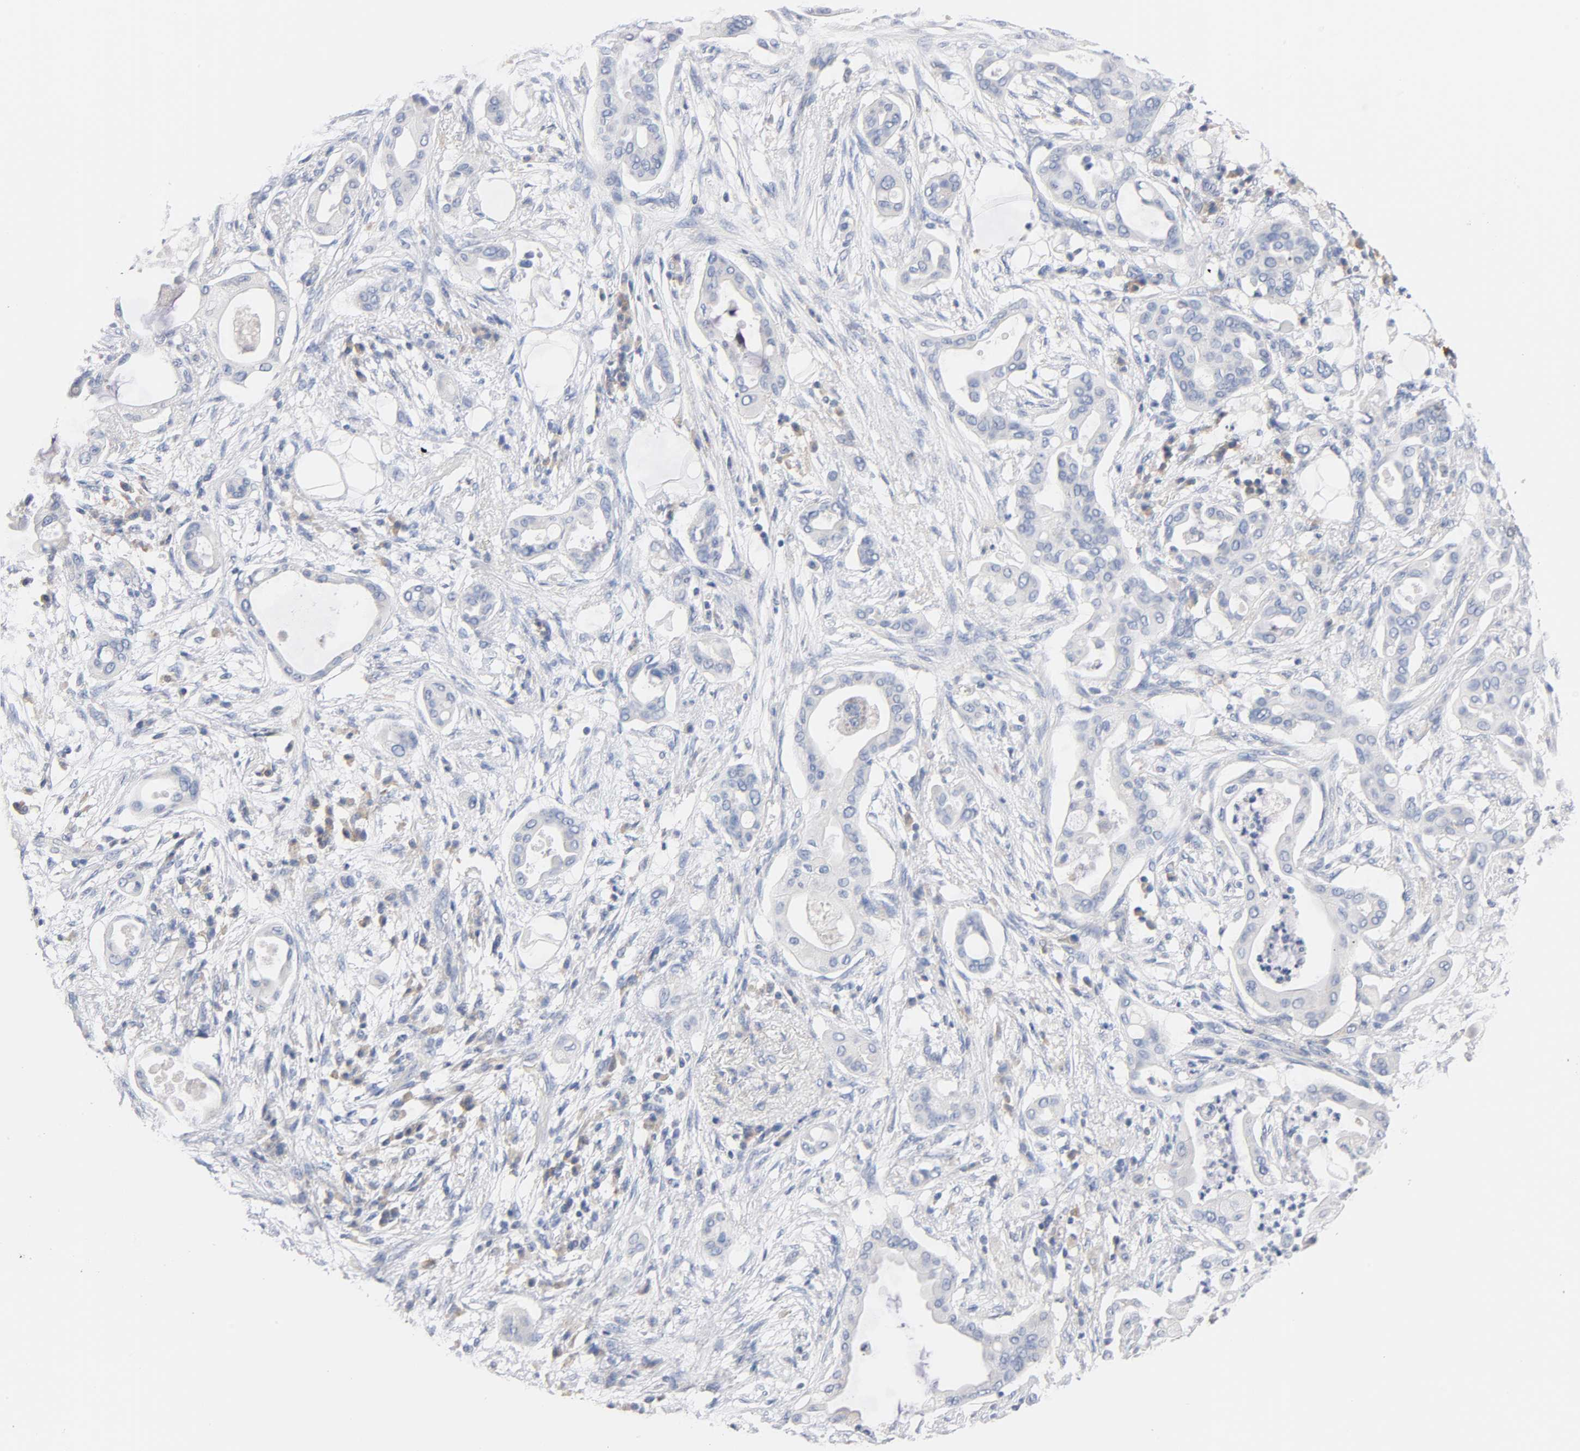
{"staining": {"intensity": "negative", "quantity": "none", "location": "none"}, "tissue": "pancreatic cancer", "cell_type": "Tumor cells", "image_type": "cancer", "snomed": [{"axis": "morphology", "description": "Adenocarcinoma, NOS"}, {"axis": "morphology", "description": "Adenocarcinoma, metastatic, NOS"}, {"axis": "topography", "description": "Lymph node"}, {"axis": "topography", "description": "Pancreas"}, {"axis": "topography", "description": "Duodenum"}], "caption": "The photomicrograph exhibits no significant staining in tumor cells of metastatic adenocarcinoma (pancreatic).", "gene": "MALT1", "patient": {"sex": "female", "age": 64}}